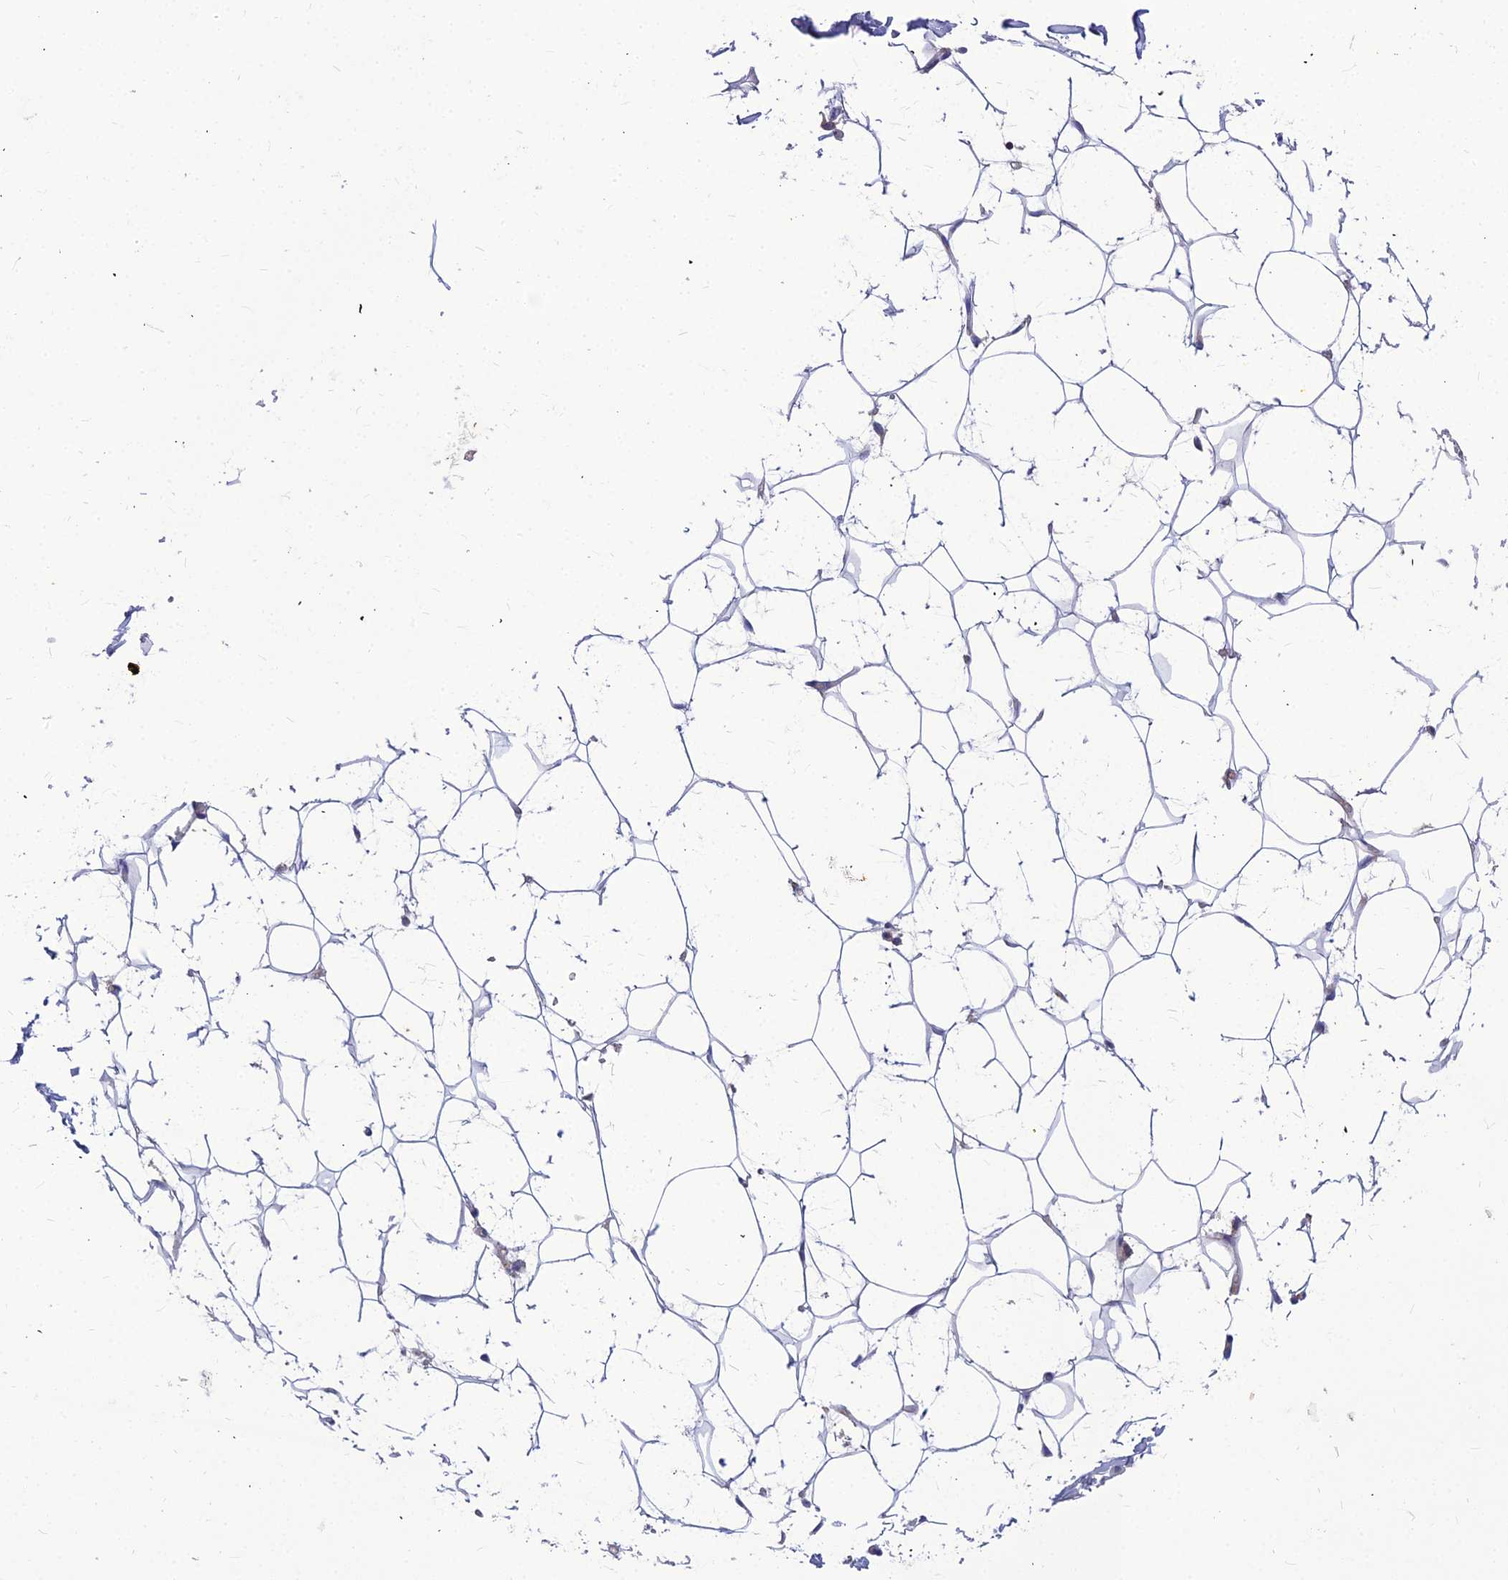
{"staining": {"intensity": "negative", "quantity": "none", "location": "none"}, "tissue": "adipose tissue", "cell_type": "Adipocytes", "image_type": "normal", "snomed": [{"axis": "morphology", "description": "Normal tissue, NOS"}, {"axis": "topography", "description": "Breast"}], "caption": "DAB (3,3'-diaminobenzidine) immunohistochemical staining of normal human adipose tissue reveals no significant staining in adipocytes.", "gene": "ASPHD1", "patient": {"sex": "female", "age": 26}}